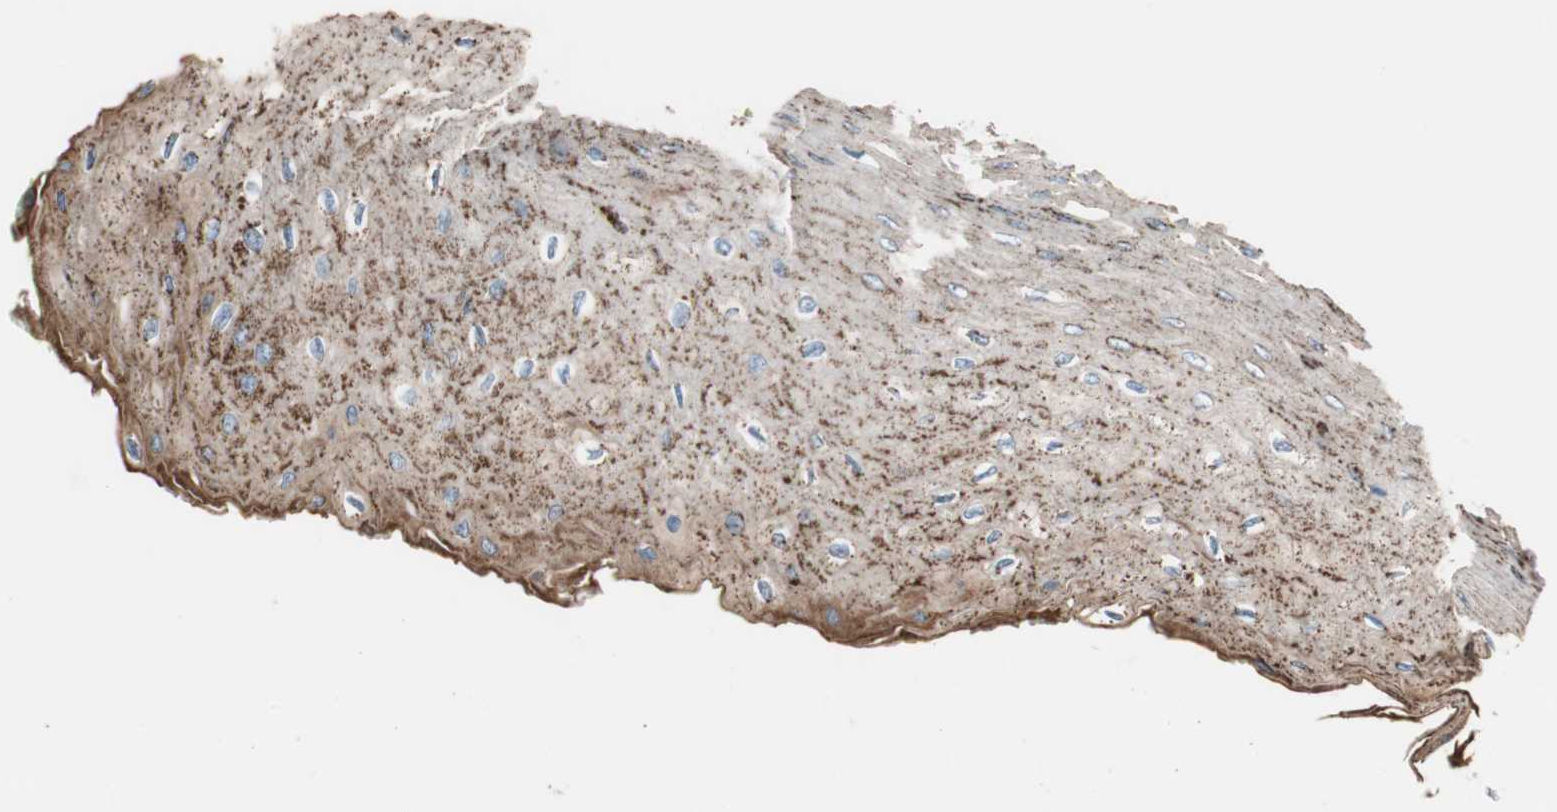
{"staining": {"intensity": "moderate", "quantity": ">75%", "location": "cytoplasmic/membranous"}, "tissue": "esophagus", "cell_type": "Squamous epithelial cells", "image_type": "normal", "snomed": [{"axis": "morphology", "description": "Normal tissue, NOS"}, {"axis": "topography", "description": "Esophagus"}], "caption": "Esophagus stained with DAB IHC exhibits medium levels of moderate cytoplasmic/membranous positivity in about >75% of squamous epithelial cells. (Stains: DAB in brown, nuclei in blue, Microscopy: brightfield microscopy at high magnification).", "gene": "PCSK4", "patient": {"sex": "female", "age": 72}}